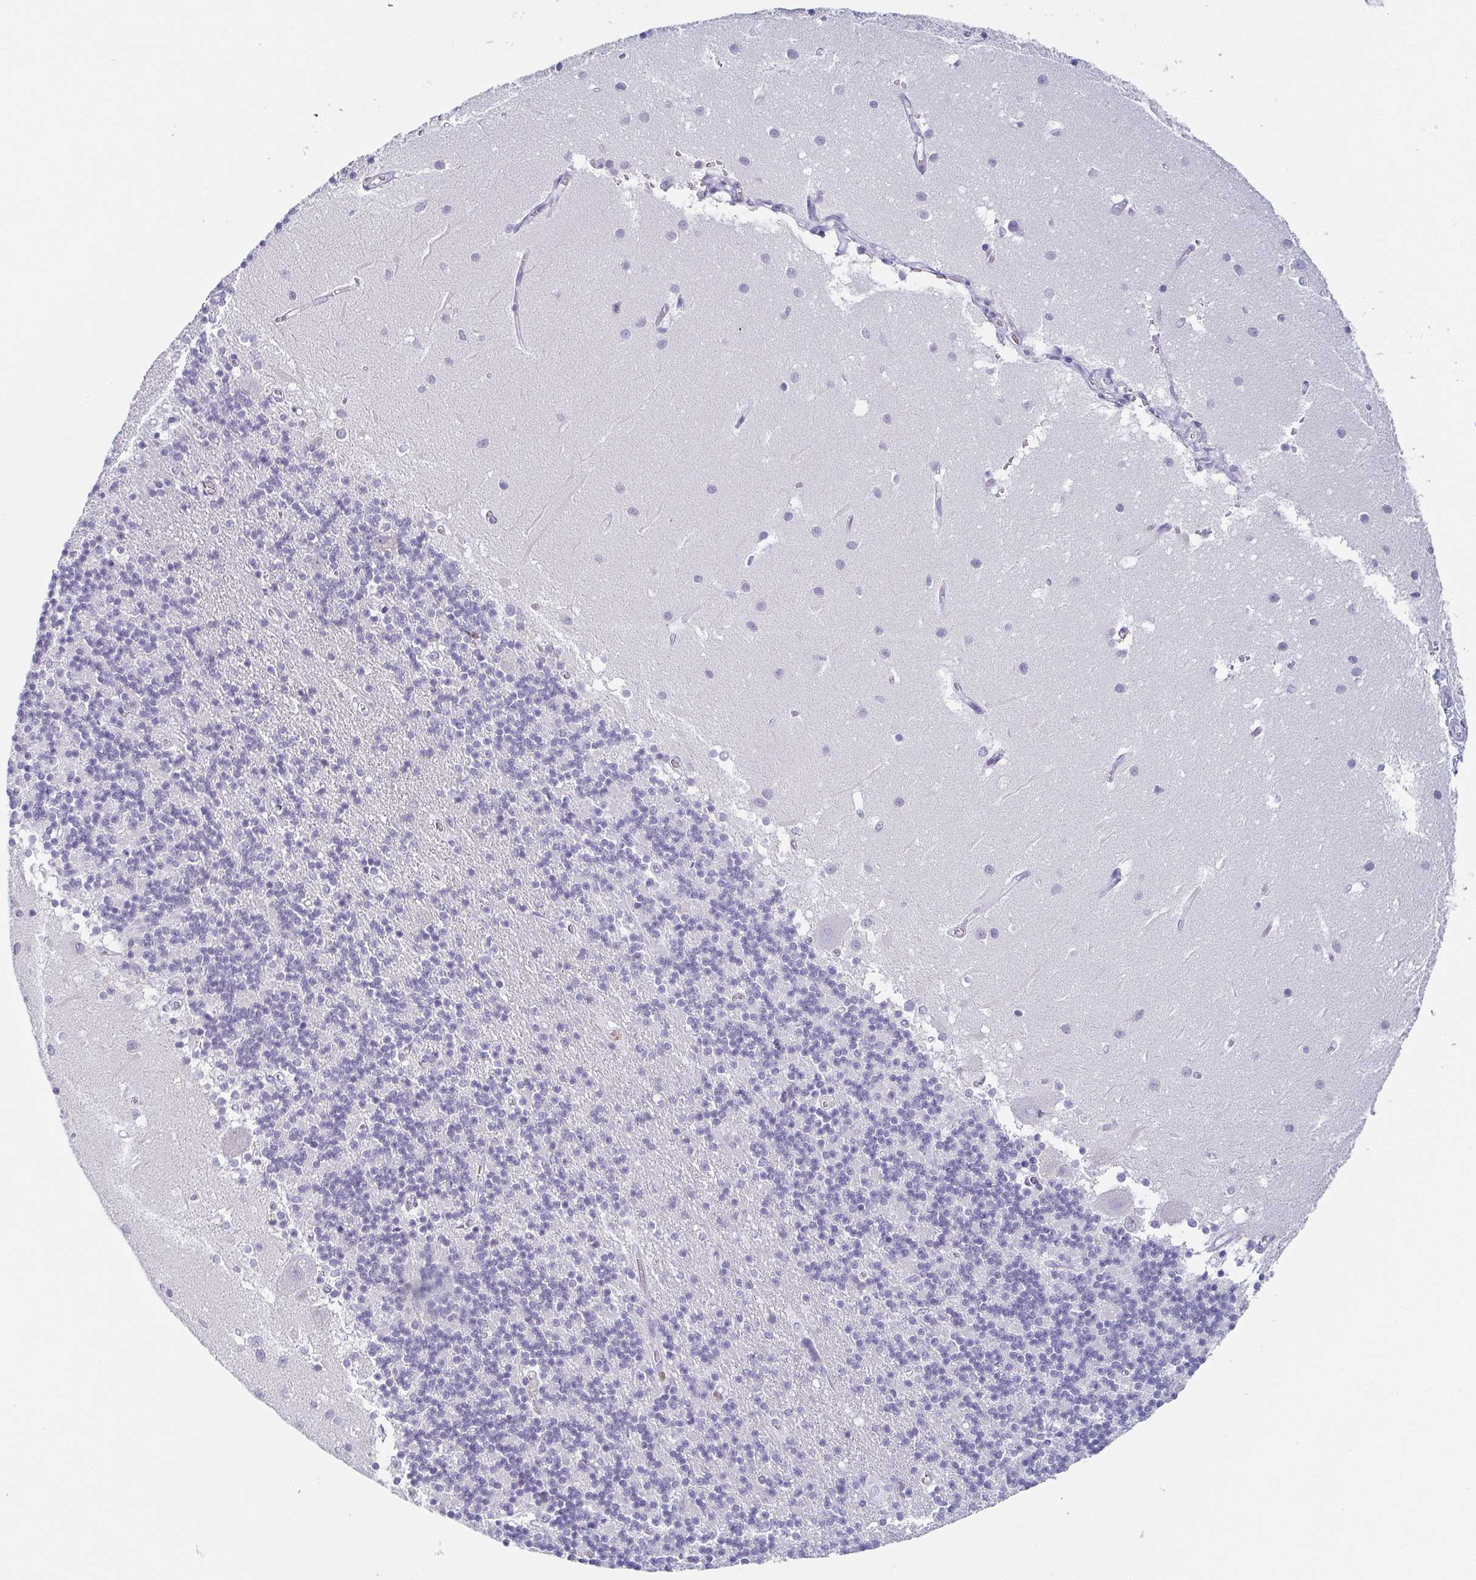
{"staining": {"intensity": "negative", "quantity": "none", "location": "none"}, "tissue": "cerebellum", "cell_type": "Cells in granular layer", "image_type": "normal", "snomed": [{"axis": "morphology", "description": "Normal tissue, NOS"}, {"axis": "topography", "description": "Cerebellum"}], "caption": "The photomicrograph reveals no significant positivity in cells in granular layer of cerebellum.", "gene": "PRR27", "patient": {"sex": "male", "age": 54}}